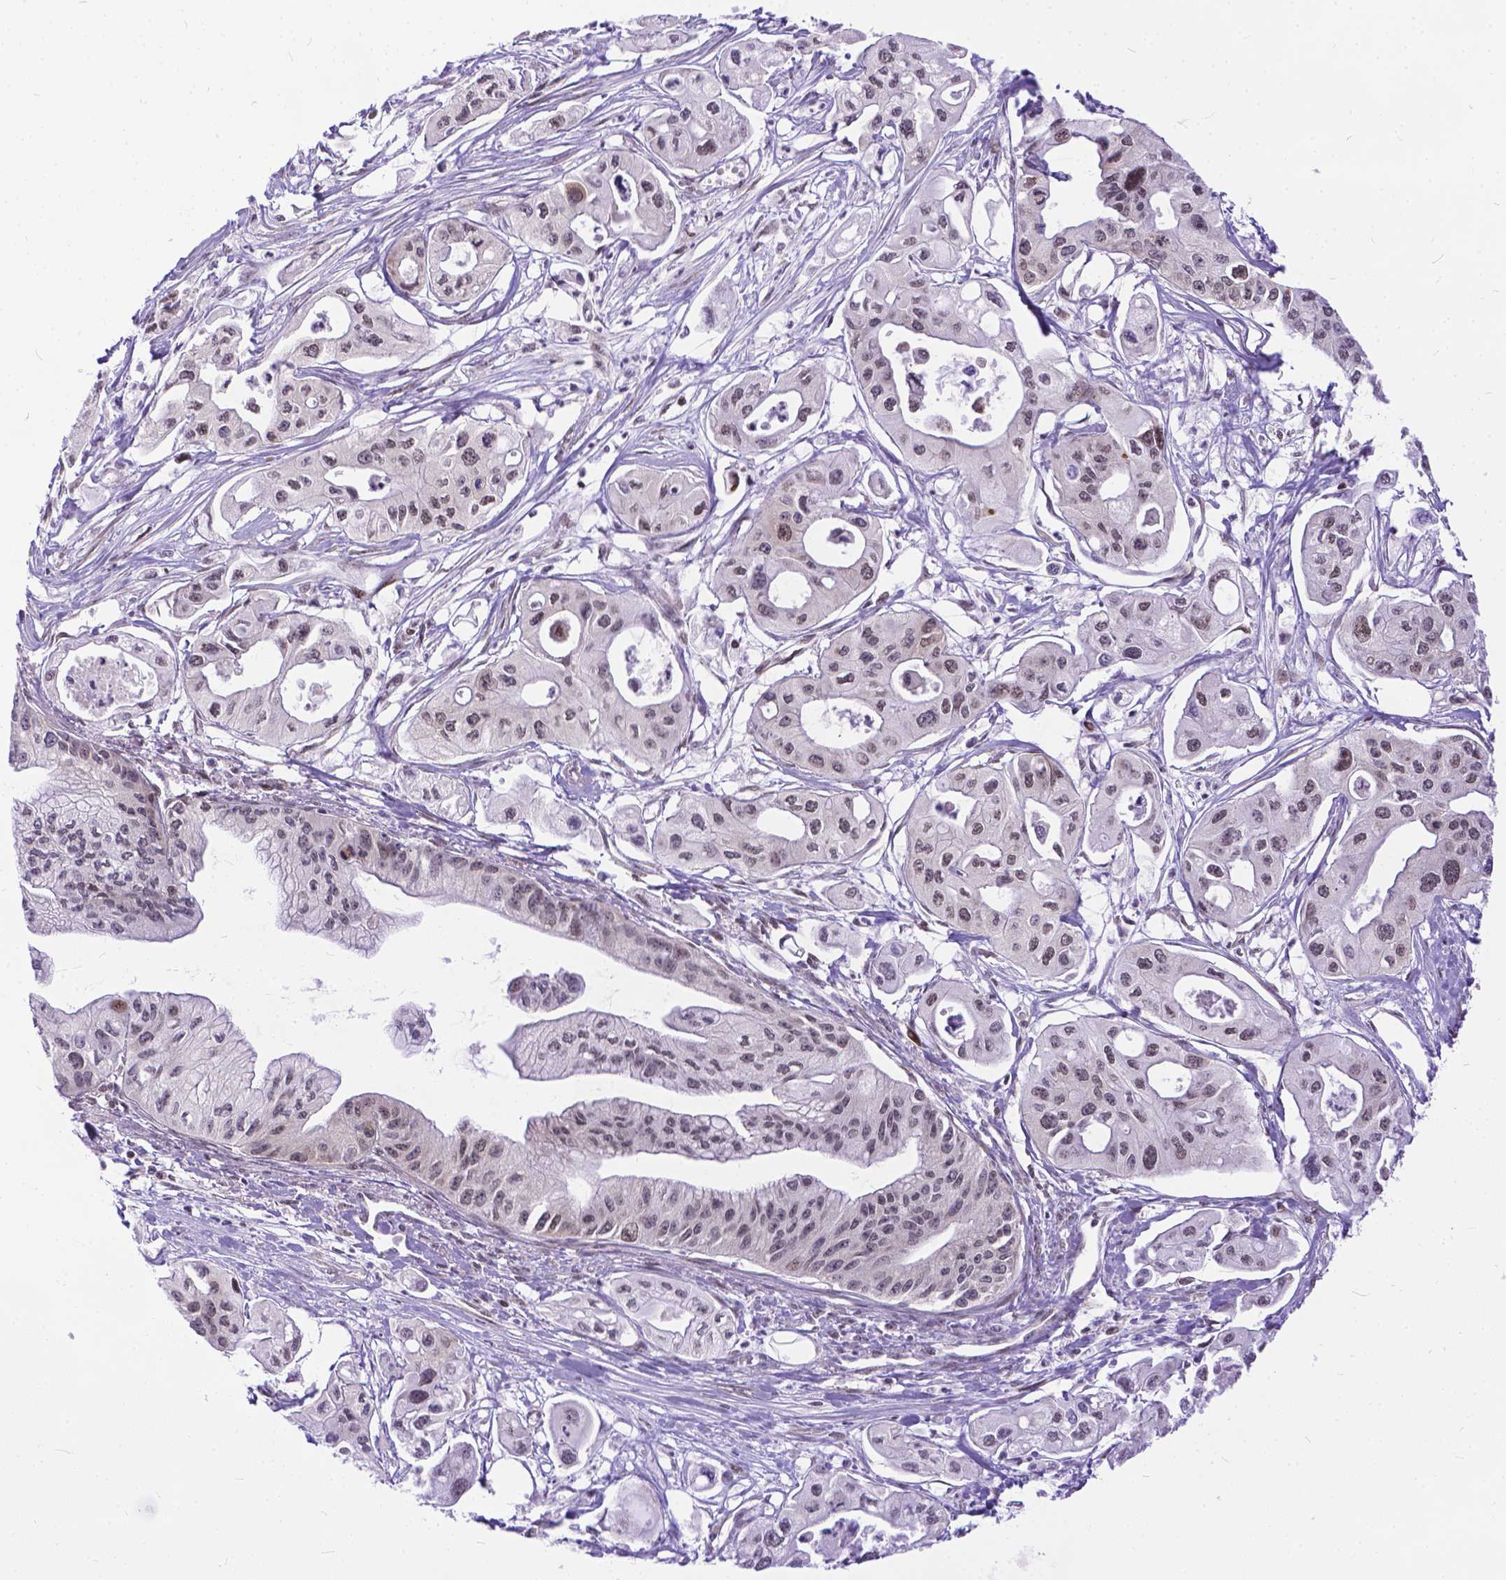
{"staining": {"intensity": "weak", "quantity": ">75%", "location": "nuclear"}, "tissue": "pancreatic cancer", "cell_type": "Tumor cells", "image_type": "cancer", "snomed": [{"axis": "morphology", "description": "Adenocarcinoma, NOS"}, {"axis": "topography", "description": "Pancreas"}], "caption": "Pancreatic adenocarcinoma stained with a protein marker displays weak staining in tumor cells.", "gene": "FAM124B", "patient": {"sex": "male", "age": 70}}